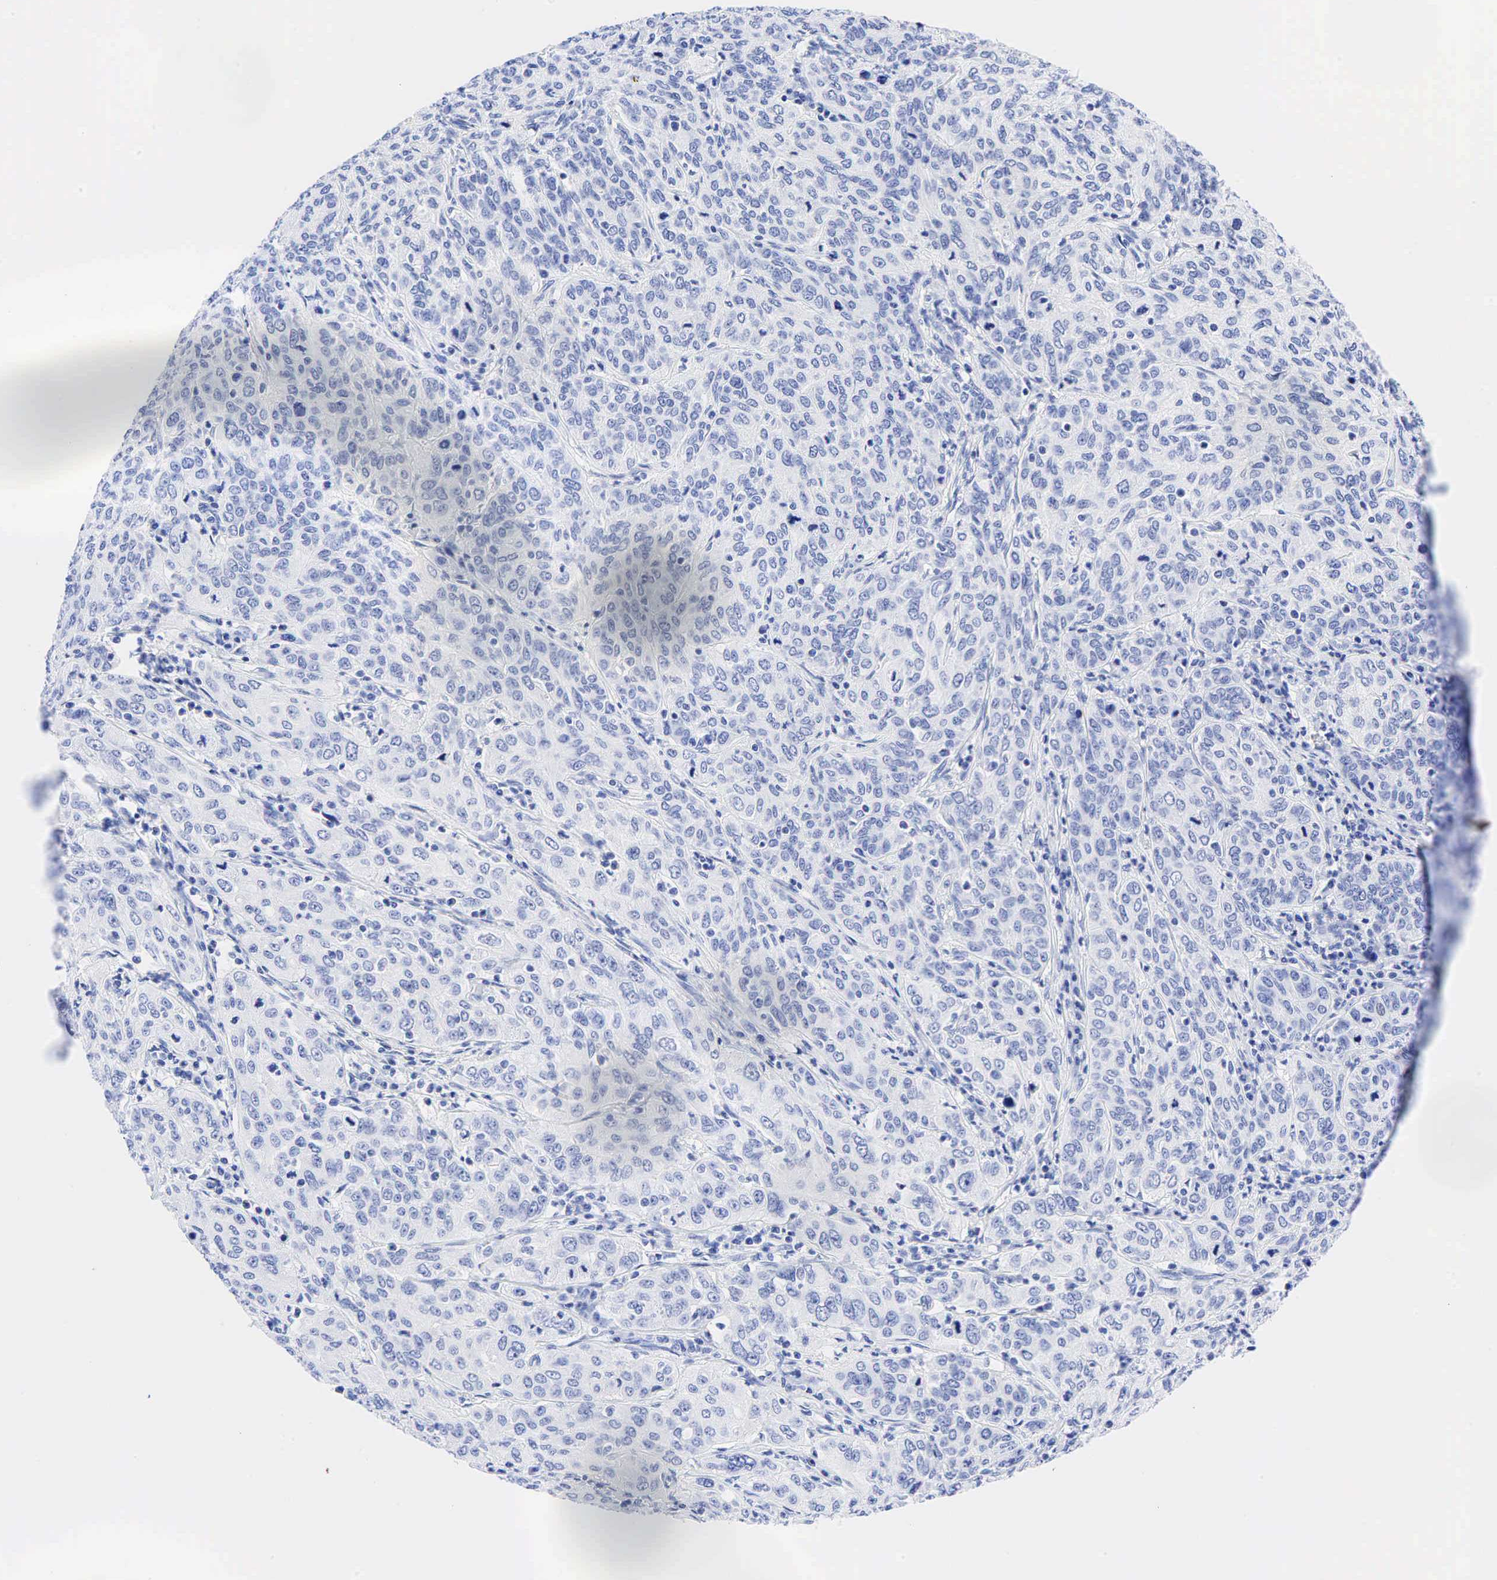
{"staining": {"intensity": "negative", "quantity": "none", "location": "none"}, "tissue": "cervical cancer", "cell_type": "Tumor cells", "image_type": "cancer", "snomed": [{"axis": "morphology", "description": "Squamous cell carcinoma, NOS"}, {"axis": "topography", "description": "Cervix"}], "caption": "Immunohistochemistry photomicrograph of human squamous cell carcinoma (cervical) stained for a protein (brown), which shows no staining in tumor cells.", "gene": "CHGA", "patient": {"sex": "female", "age": 38}}